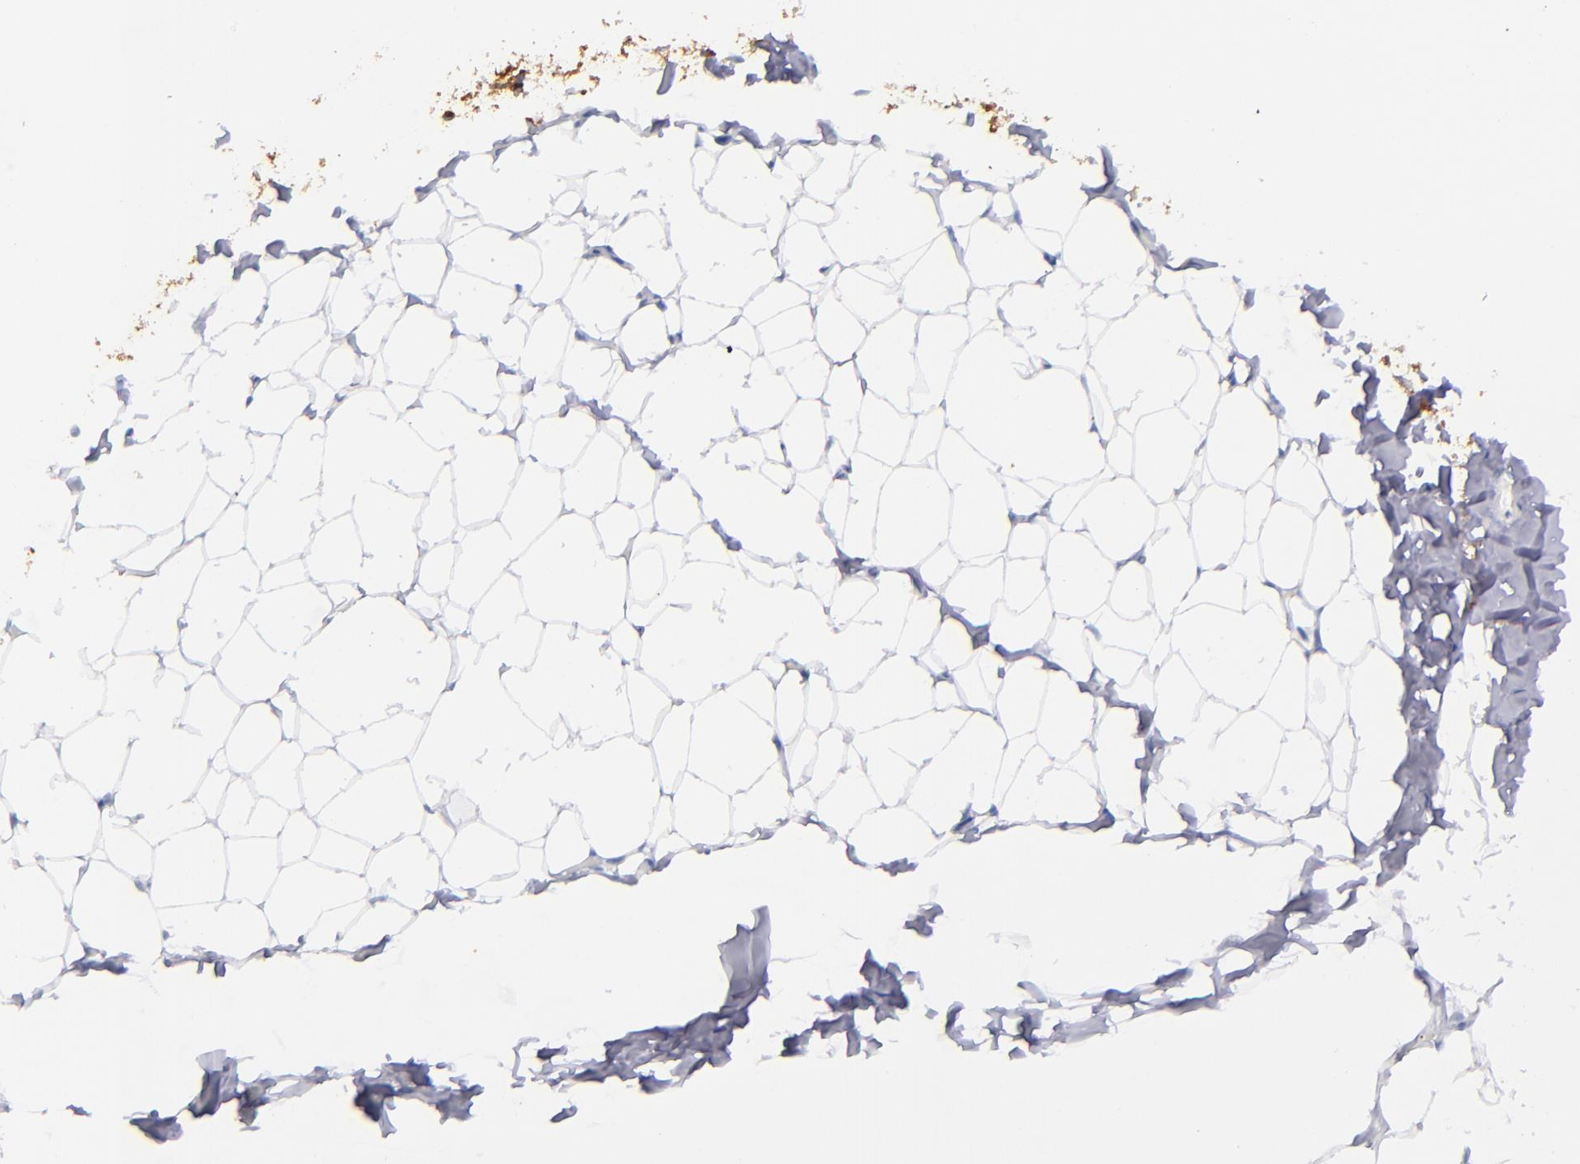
{"staining": {"intensity": "negative", "quantity": "none", "location": "none"}, "tissue": "adipose tissue", "cell_type": "Adipocytes", "image_type": "normal", "snomed": [{"axis": "morphology", "description": "Normal tissue, NOS"}, {"axis": "topography", "description": "Soft tissue"}], "caption": "The micrograph displays no staining of adipocytes in benign adipose tissue.", "gene": "CNTNAP2", "patient": {"sex": "male", "age": 26}}